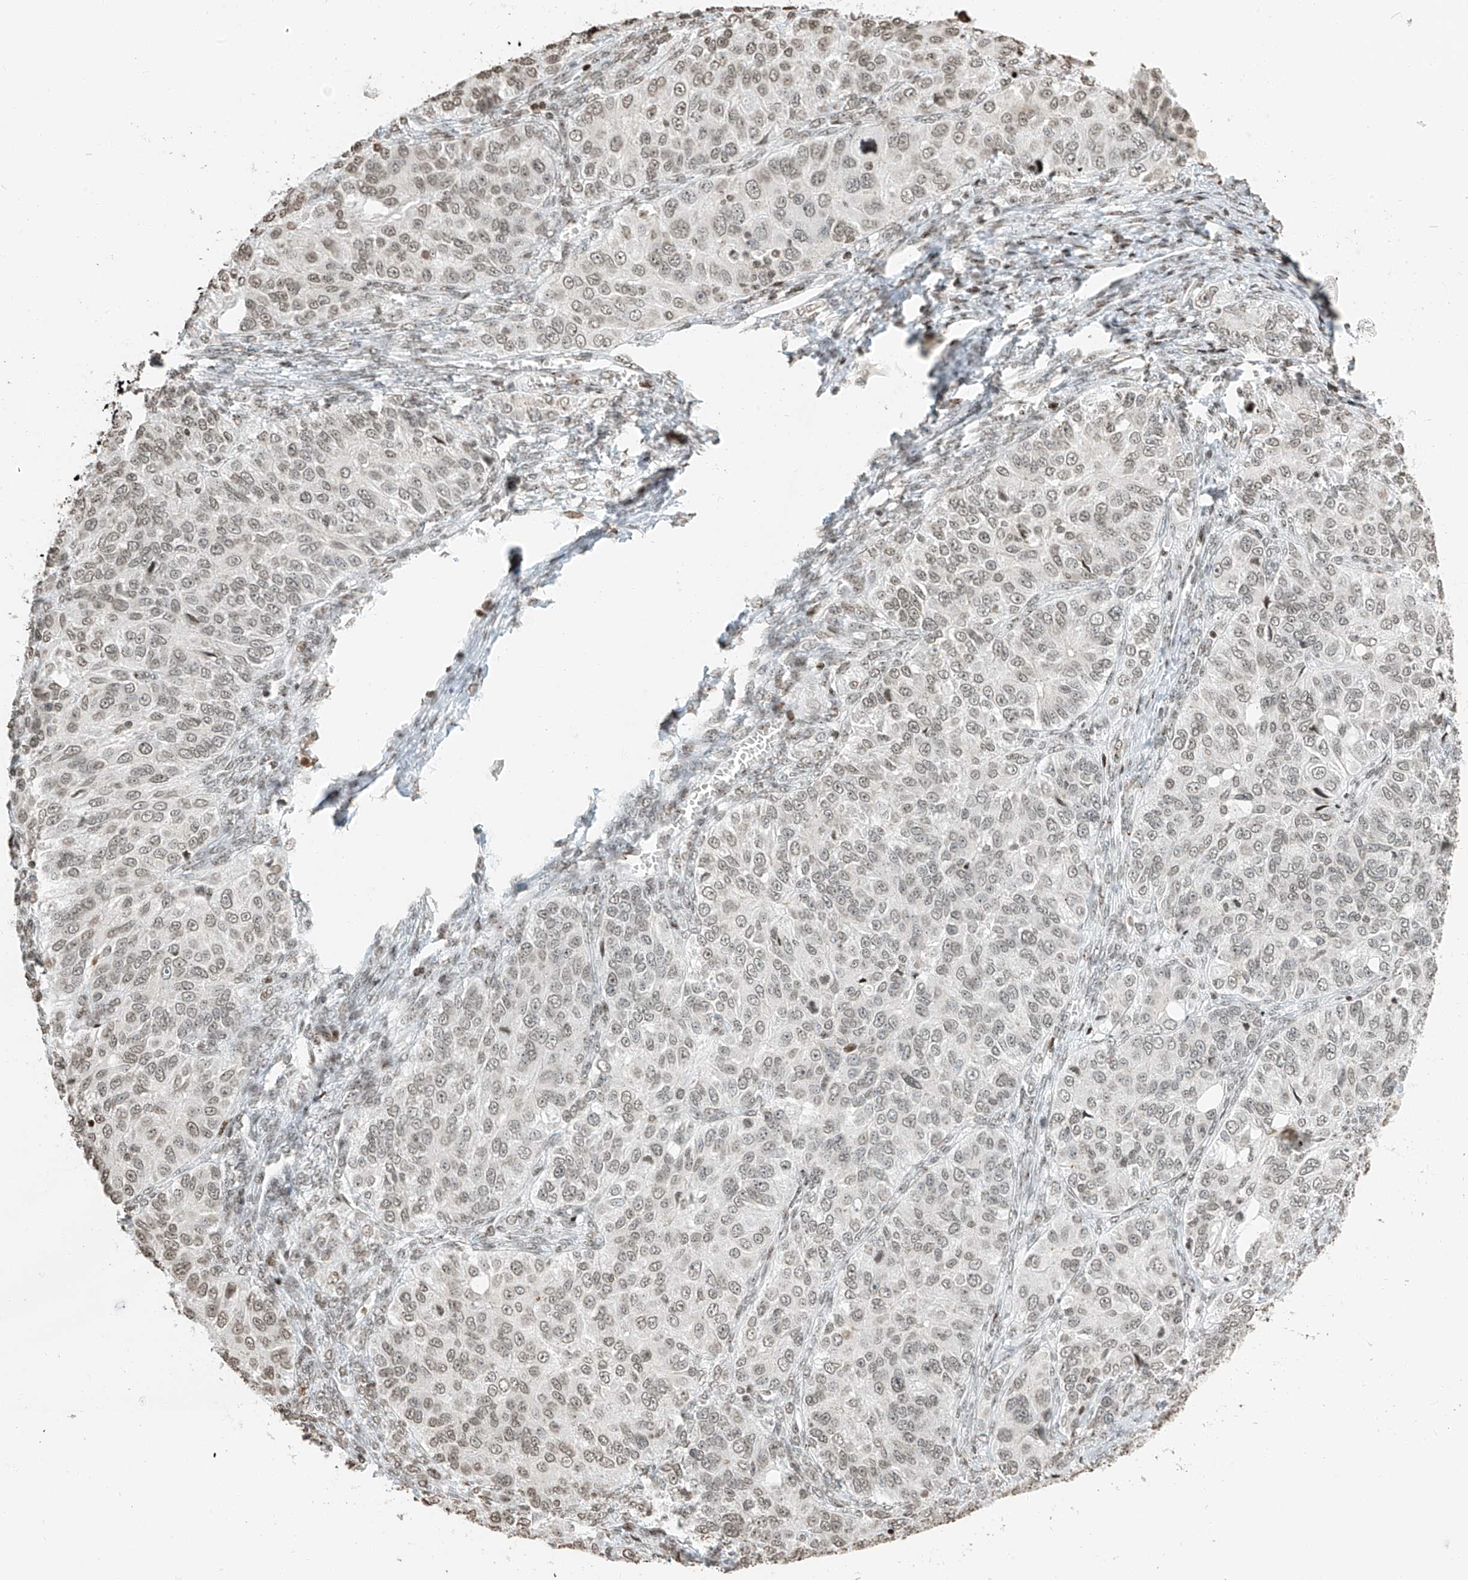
{"staining": {"intensity": "weak", "quantity": ">75%", "location": "nuclear"}, "tissue": "ovarian cancer", "cell_type": "Tumor cells", "image_type": "cancer", "snomed": [{"axis": "morphology", "description": "Carcinoma, endometroid"}, {"axis": "topography", "description": "Ovary"}], "caption": "Tumor cells exhibit weak nuclear expression in approximately >75% of cells in ovarian endometroid carcinoma.", "gene": "C17orf58", "patient": {"sex": "female", "age": 51}}